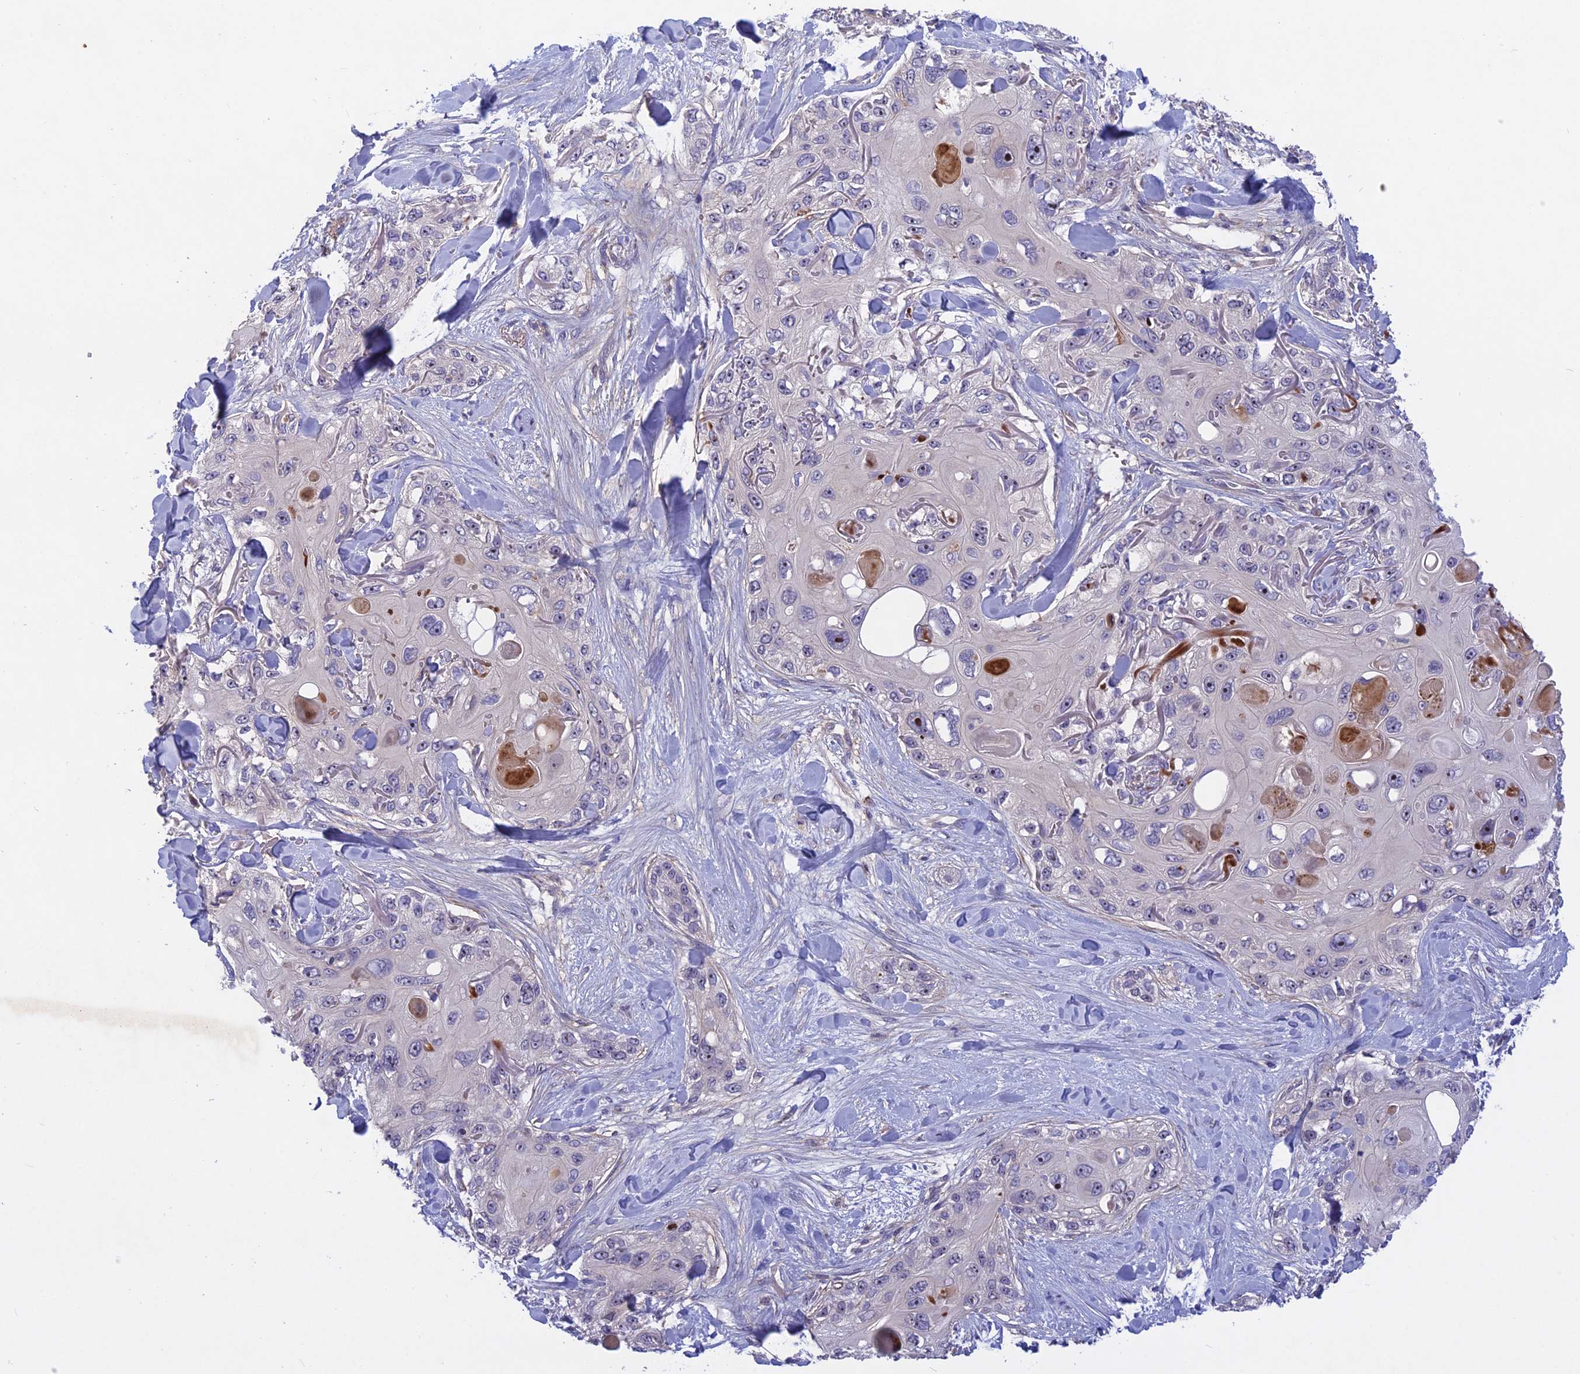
{"staining": {"intensity": "negative", "quantity": "none", "location": "none"}, "tissue": "skin cancer", "cell_type": "Tumor cells", "image_type": "cancer", "snomed": [{"axis": "morphology", "description": "Normal tissue, NOS"}, {"axis": "morphology", "description": "Squamous cell carcinoma, NOS"}, {"axis": "topography", "description": "Skin"}], "caption": "The immunohistochemistry photomicrograph has no significant expression in tumor cells of skin cancer (squamous cell carcinoma) tissue. (Brightfield microscopy of DAB (3,3'-diaminobenzidine) immunohistochemistry (IHC) at high magnification).", "gene": "ADO", "patient": {"sex": "male", "age": 72}}